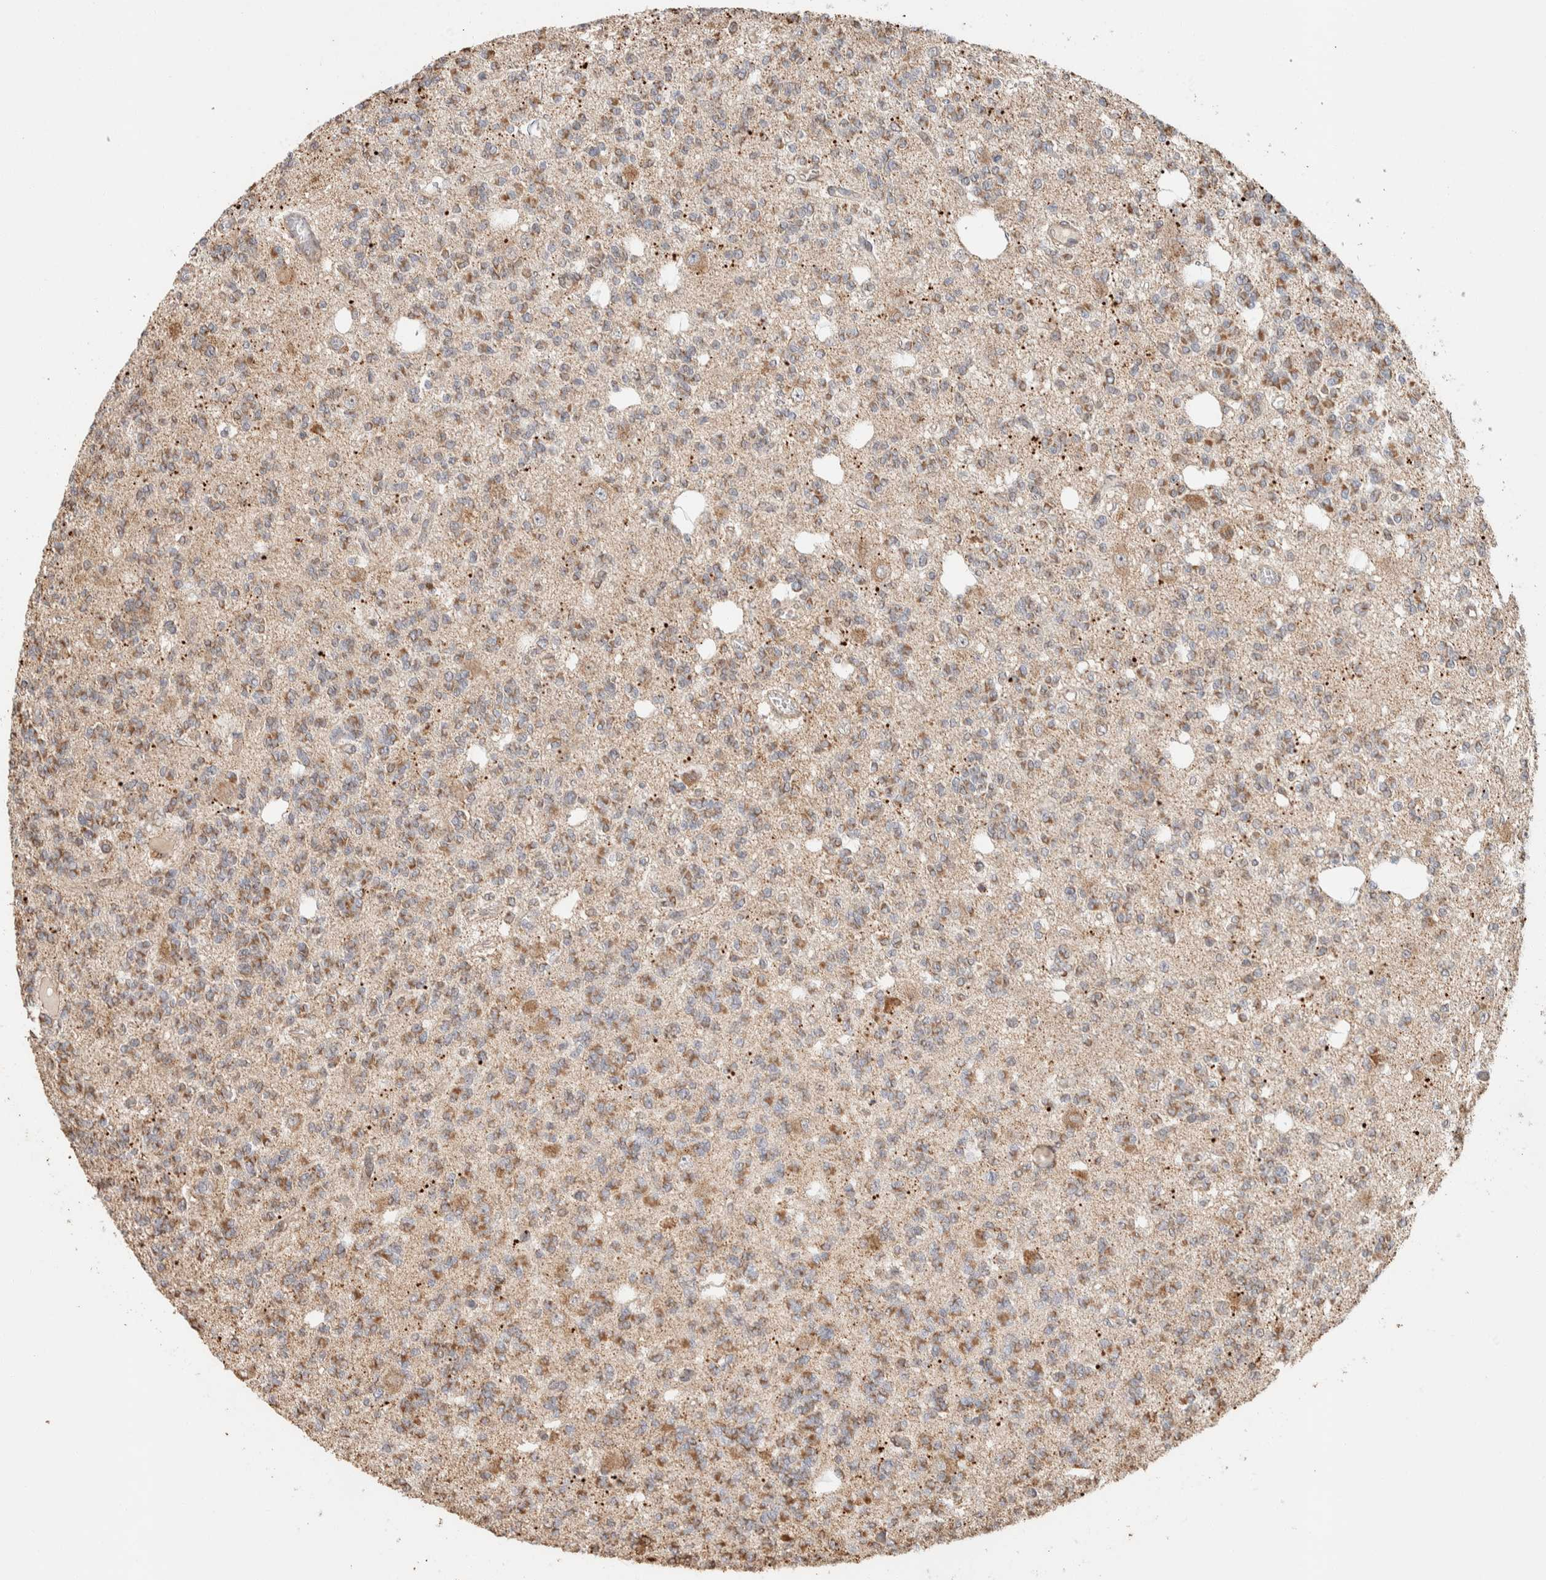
{"staining": {"intensity": "moderate", "quantity": "25%-75%", "location": "cytoplasmic/membranous"}, "tissue": "glioma", "cell_type": "Tumor cells", "image_type": "cancer", "snomed": [{"axis": "morphology", "description": "Glioma, malignant, Low grade"}, {"axis": "topography", "description": "Brain"}], "caption": "A micrograph of malignant low-grade glioma stained for a protein shows moderate cytoplasmic/membranous brown staining in tumor cells.", "gene": "KIF9", "patient": {"sex": "male", "age": 38}}